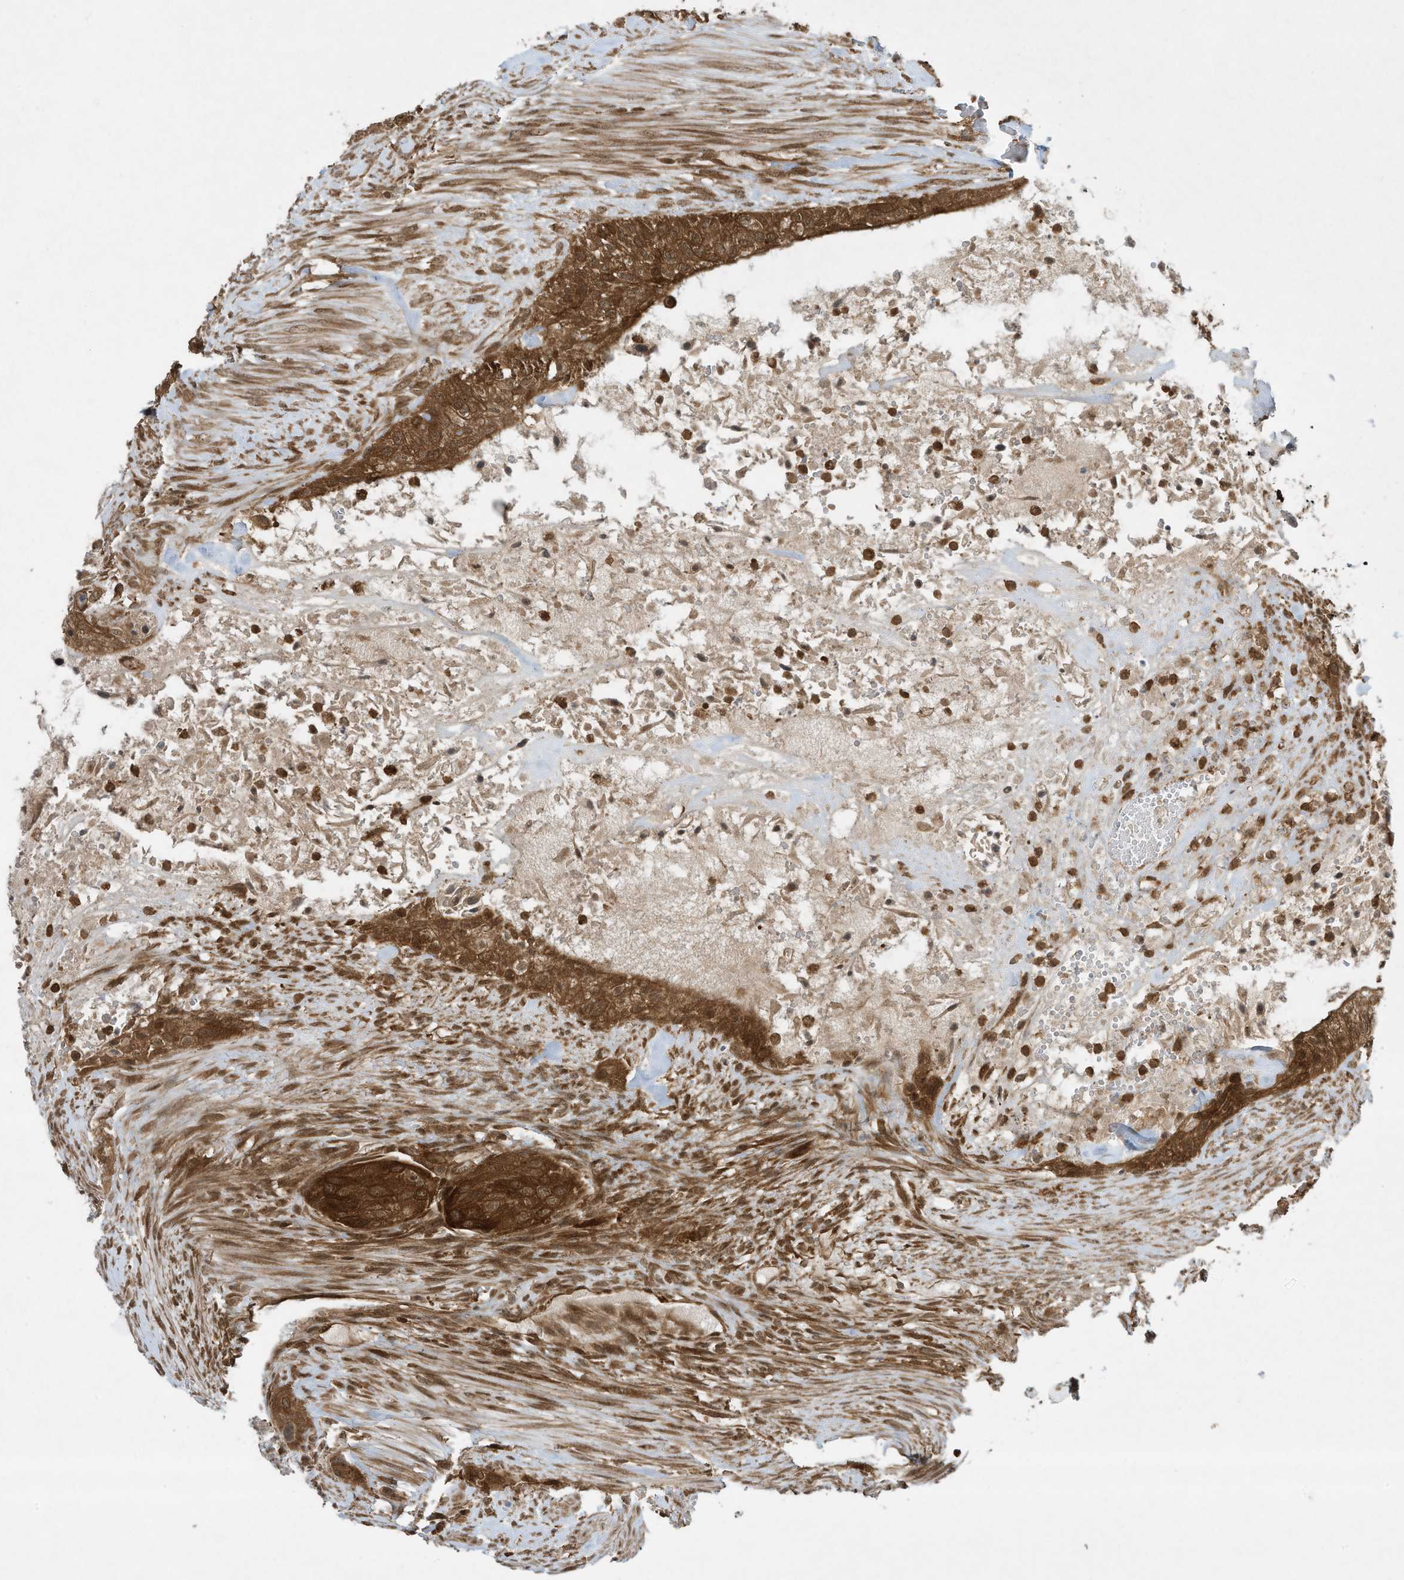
{"staining": {"intensity": "strong", "quantity": ">75%", "location": "cytoplasmic/membranous"}, "tissue": "urothelial cancer", "cell_type": "Tumor cells", "image_type": "cancer", "snomed": [{"axis": "morphology", "description": "Urothelial carcinoma, High grade"}, {"axis": "topography", "description": "Urinary bladder"}], "caption": "Immunohistochemistry of urothelial cancer demonstrates high levels of strong cytoplasmic/membranous staining in about >75% of tumor cells.", "gene": "CERT1", "patient": {"sex": "male", "age": 35}}